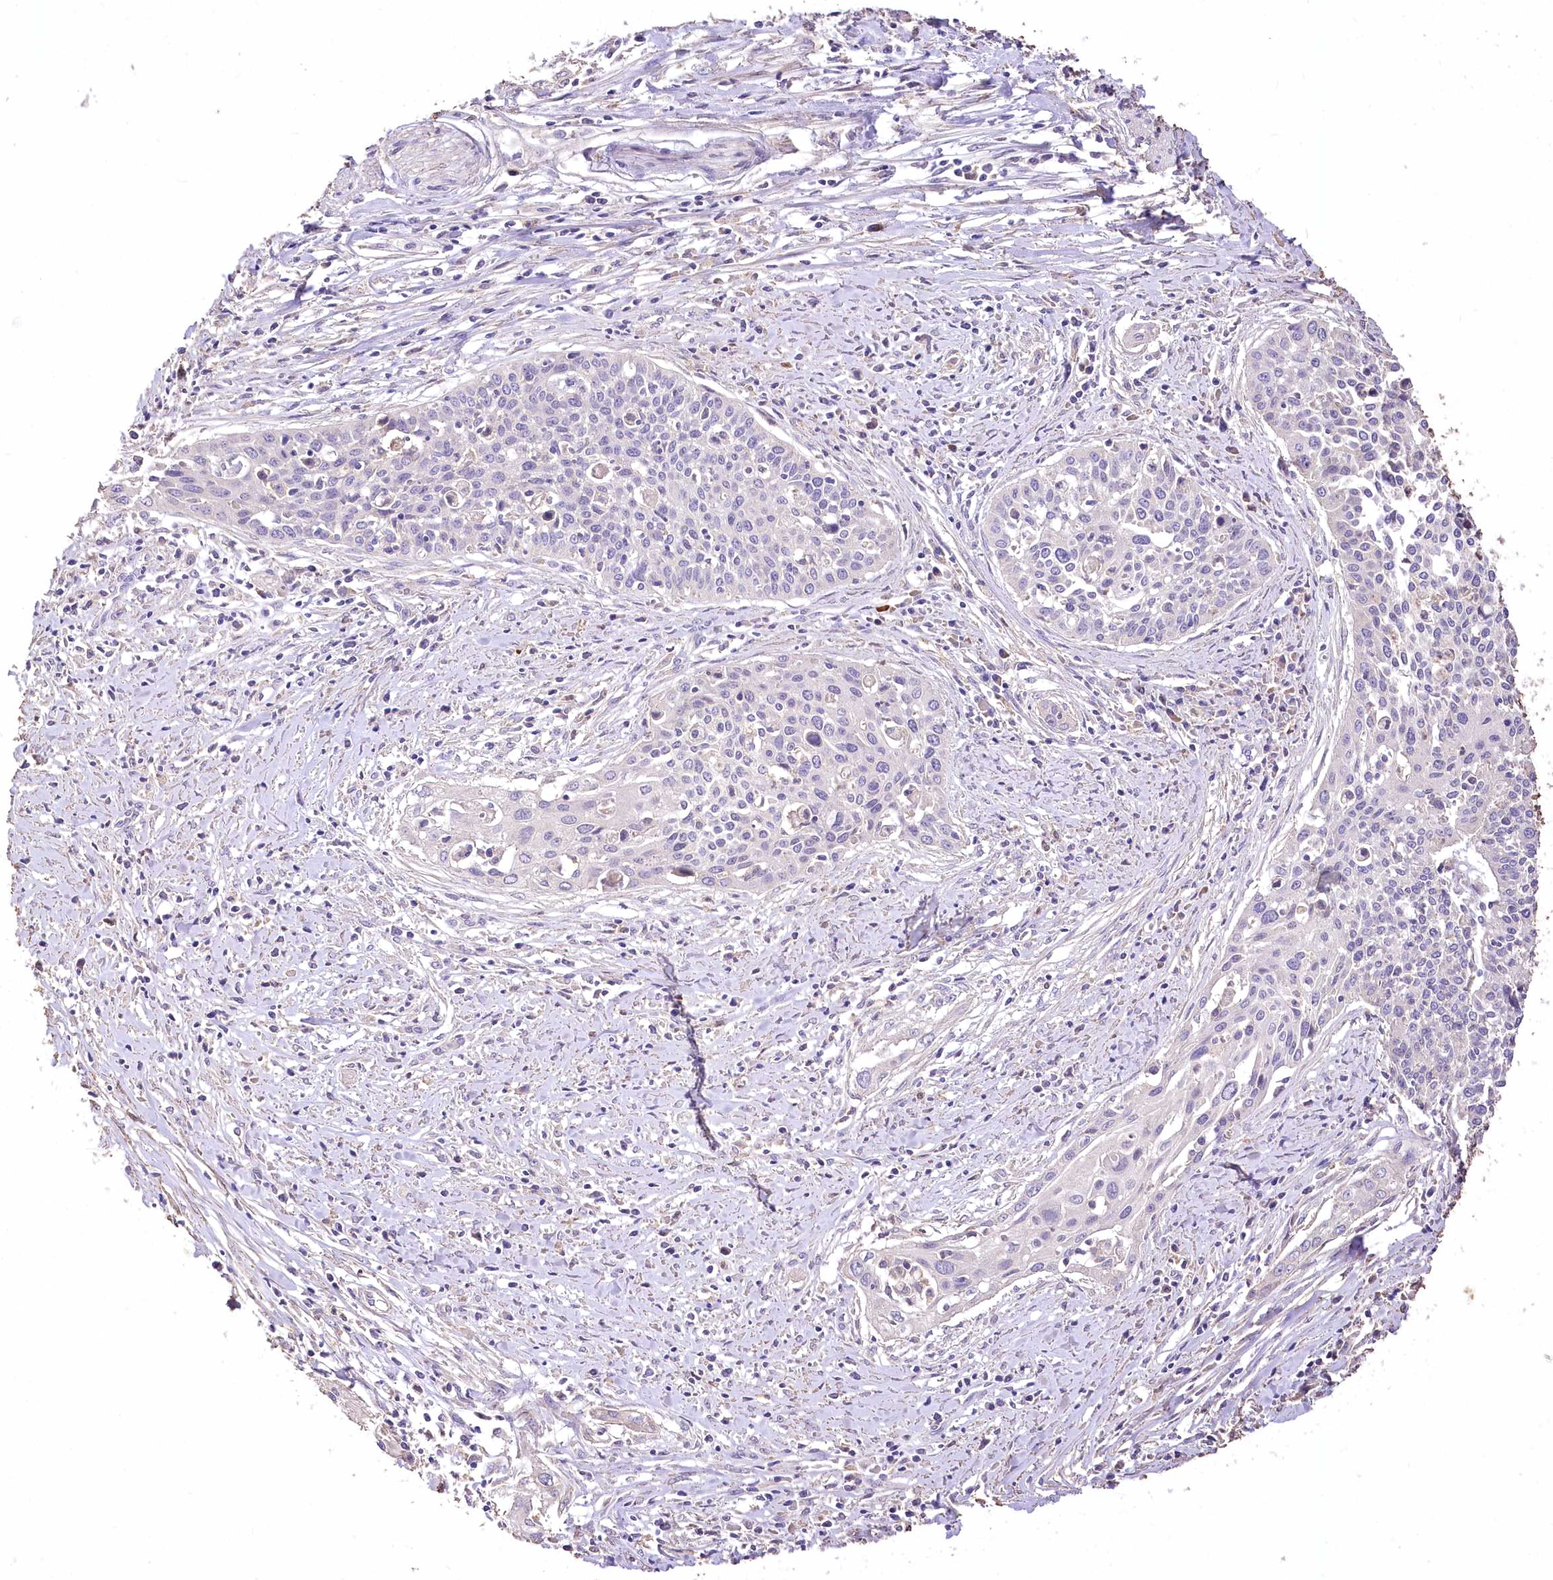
{"staining": {"intensity": "negative", "quantity": "none", "location": "none"}, "tissue": "cervical cancer", "cell_type": "Tumor cells", "image_type": "cancer", "snomed": [{"axis": "morphology", "description": "Squamous cell carcinoma, NOS"}, {"axis": "topography", "description": "Cervix"}], "caption": "Cervical cancer (squamous cell carcinoma) stained for a protein using IHC displays no positivity tumor cells.", "gene": "PCYOX1L", "patient": {"sex": "female", "age": 34}}